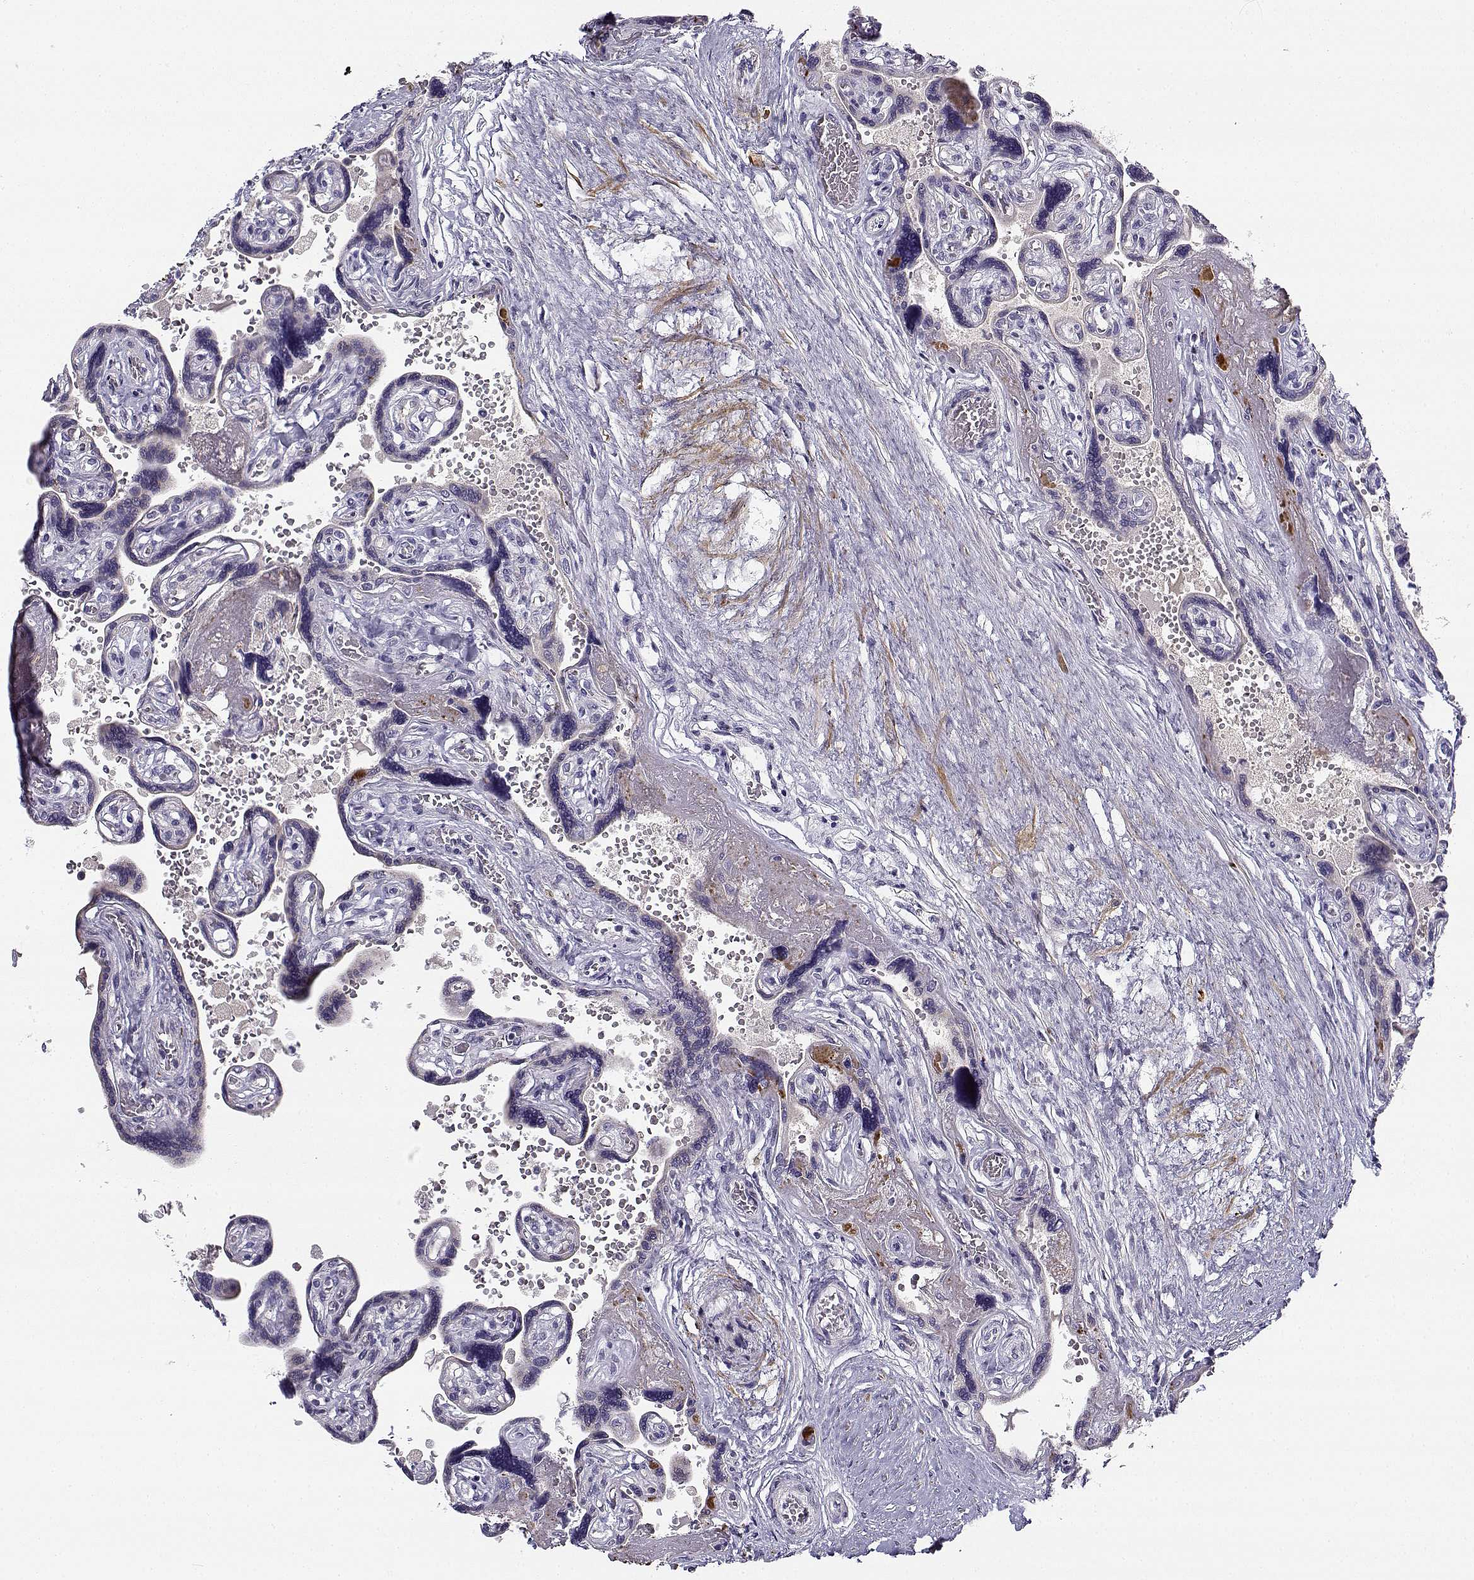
{"staining": {"intensity": "negative", "quantity": "none", "location": "none"}, "tissue": "placenta", "cell_type": "Decidual cells", "image_type": "normal", "snomed": [{"axis": "morphology", "description": "Normal tissue, NOS"}, {"axis": "topography", "description": "Placenta"}], "caption": "Decidual cells show no significant protein positivity in unremarkable placenta.", "gene": "CREB3L3", "patient": {"sex": "female", "age": 32}}